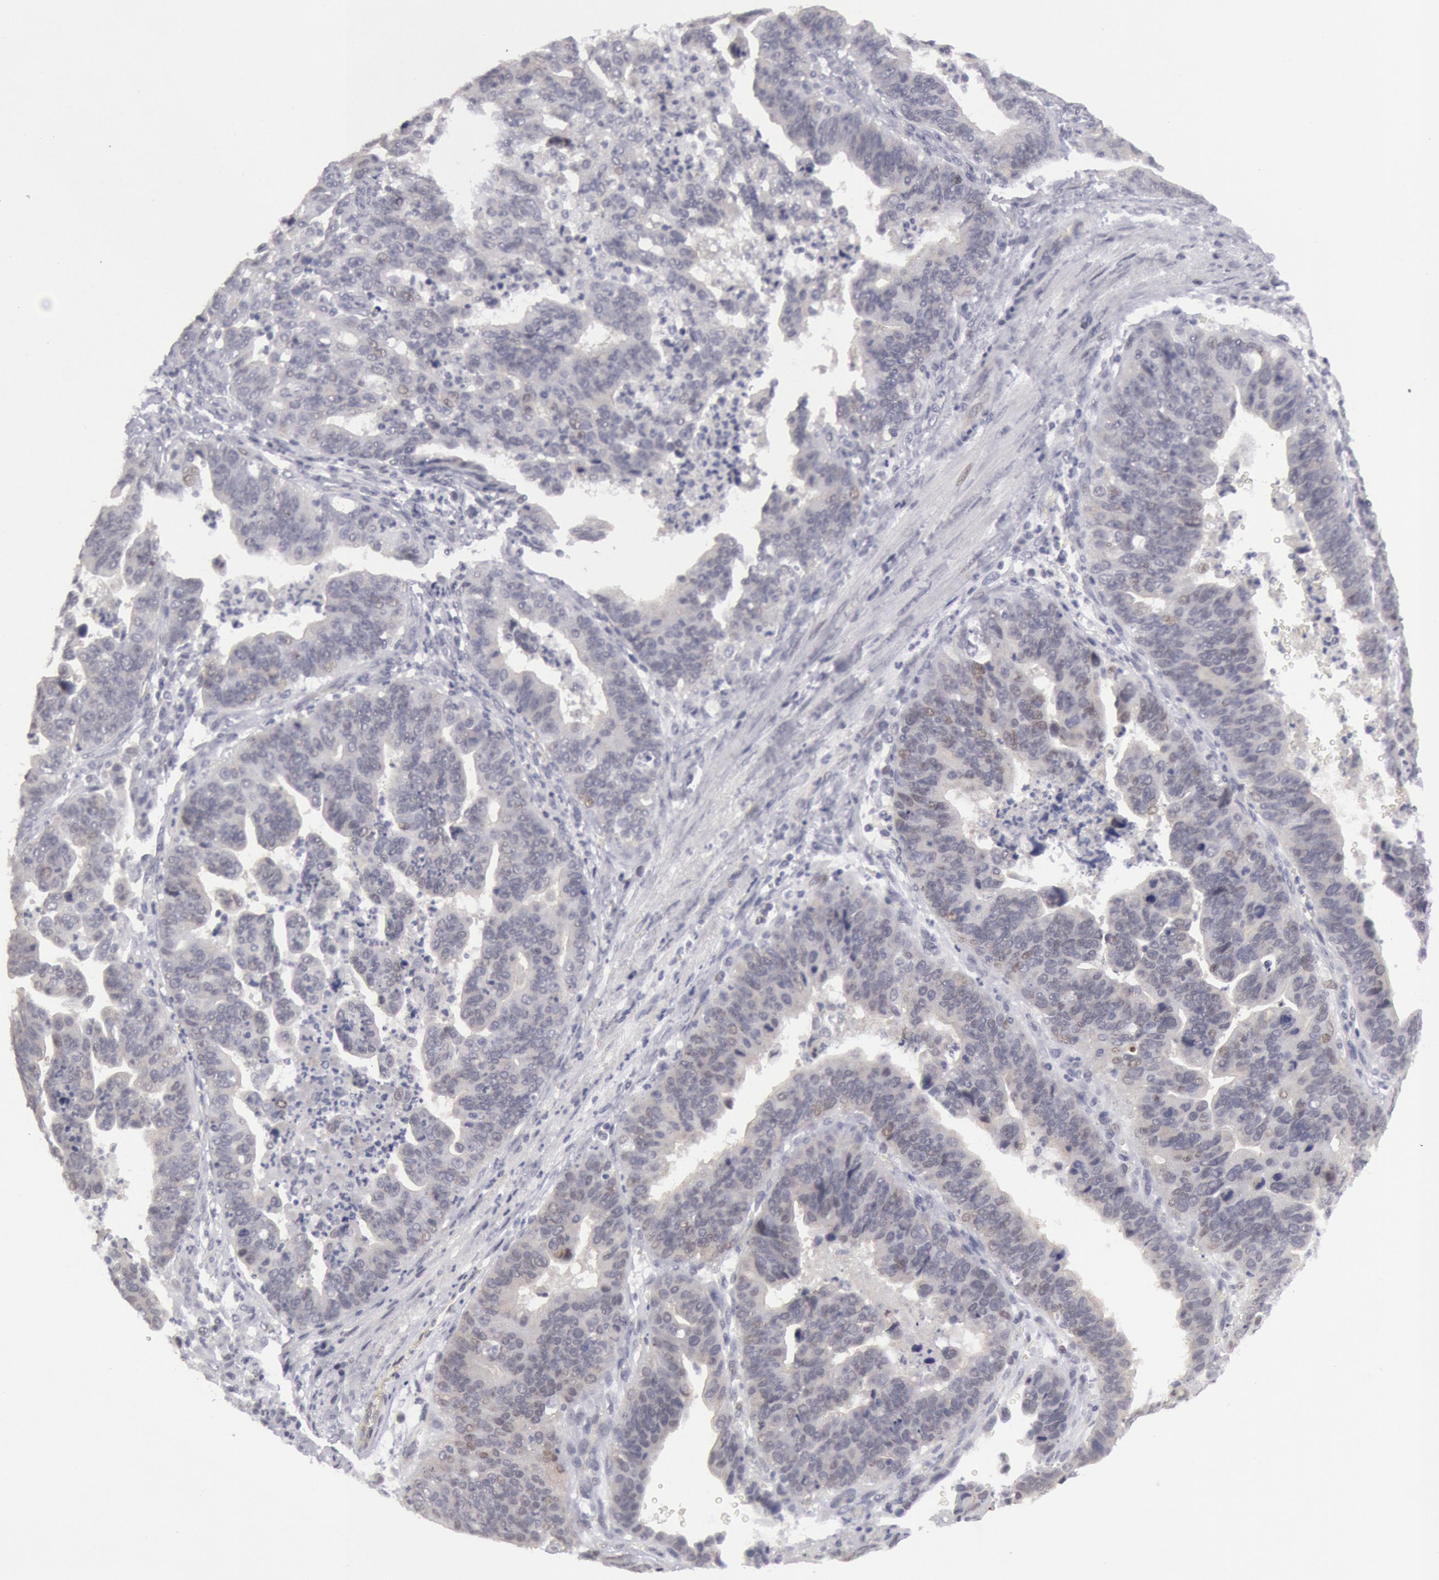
{"staining": {"intensity": "negative", "quantity": "none", "location": "none"}, "tissue": "stomach cancer", "cell_type": "Tumor cells", "image_type": "cancer", "snomed": [{"axis": "morphology", "description": "Adenocarcinoma, NOS"}, {"axis": "topography", "description": "Stomach, upper"}], "caption": "An immunohistochemistry photomicrograph of adenocarcinoma (stomach) is shown. There is no staining in tumor cells of adenocarcinoma (stomach).", "gene": "JOSD1", "patient": {"sex": "female", "age": 50}}